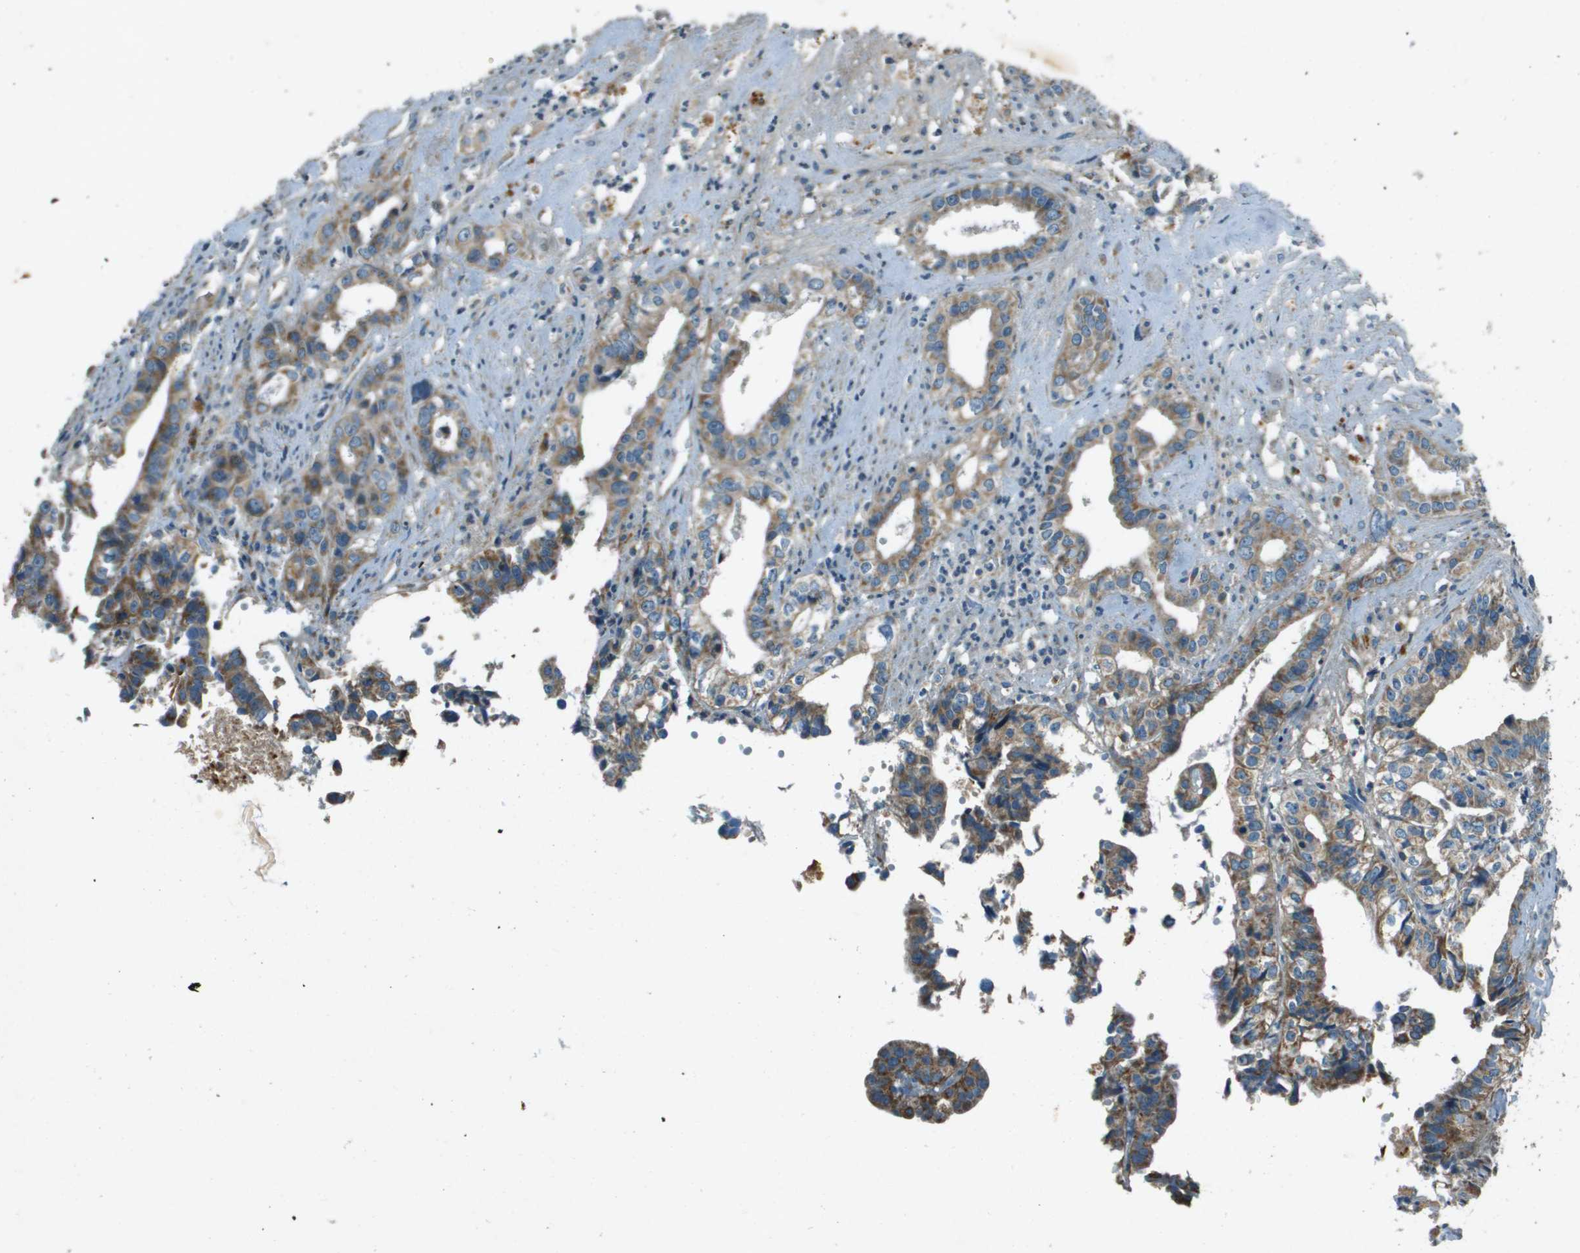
{"staining": {"intensity": "moderate", "quantity": ">75%", "location": "cytoplasmic/membranous"}, "tissue": "liver cancer", "cell_type": "Tumor cells", "image_type": "cancer", "snomed": [{"axis": "morphology", "description": "Cholangiocarcinoma"}, {"axis": "topography", "description": "Liver"}], "caption": "This micrograph reveals immunohistochemistry staining of human liver cancer, with medium moderate cytoplasmic/membranous positivity in about >75% of tumor cells.", "gene": "MIGA1", "patient": {"sex": "female", "age": 61}}